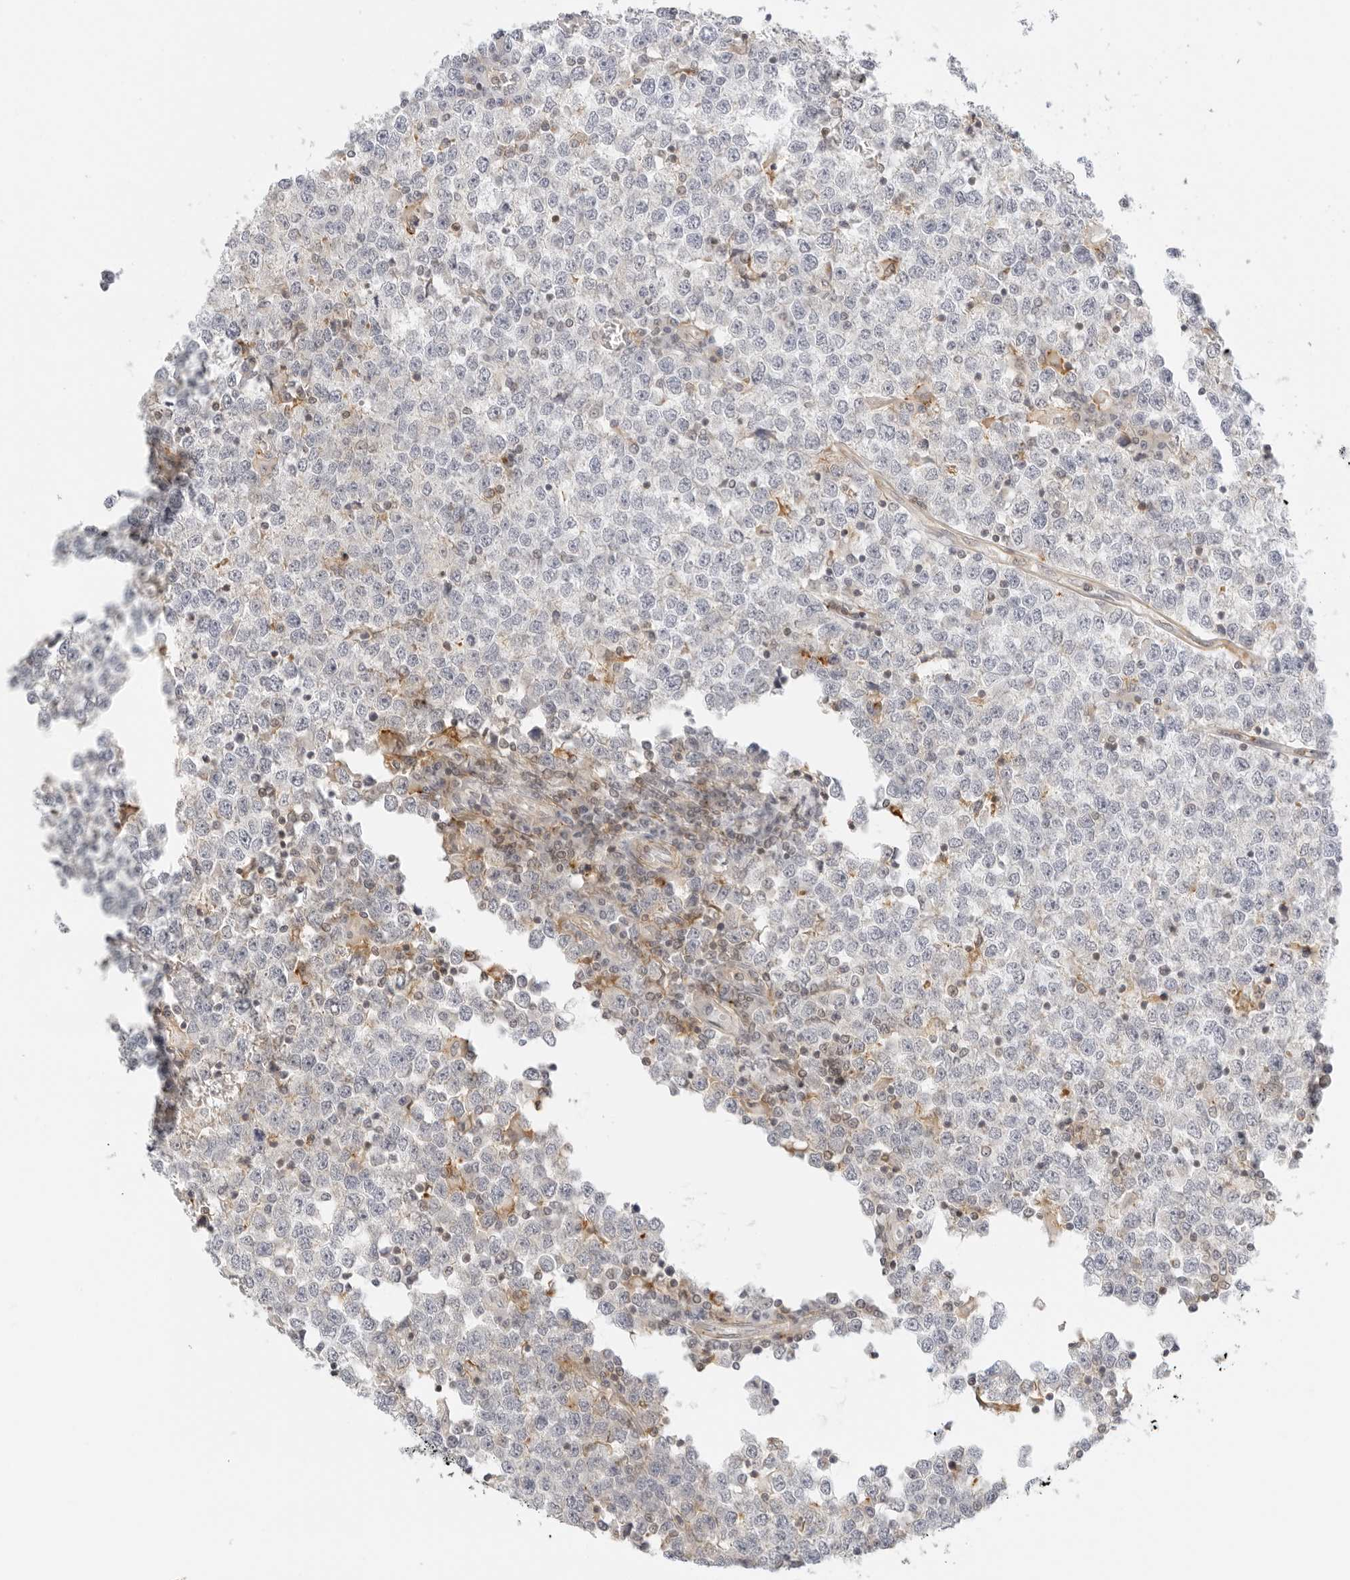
{"staining": {"intensity": "negative", "quantity": "none", "location": "none"}, "tissue": "testis cancer", "cell_type": "Tumor cells", "image_type": "cancer", "snomed": [{"axis": "morphology", "description": "Seminoma, NOS"}, {"axis": "topography", "description": "Testis"}], "caption": "Testis cancer (seminoma) stained for a protein using immunohistochemistry (IHC) shows no staining tumor cells.", "gene": "OSCP1", "patient": {"sex": "male", "age": 65}}